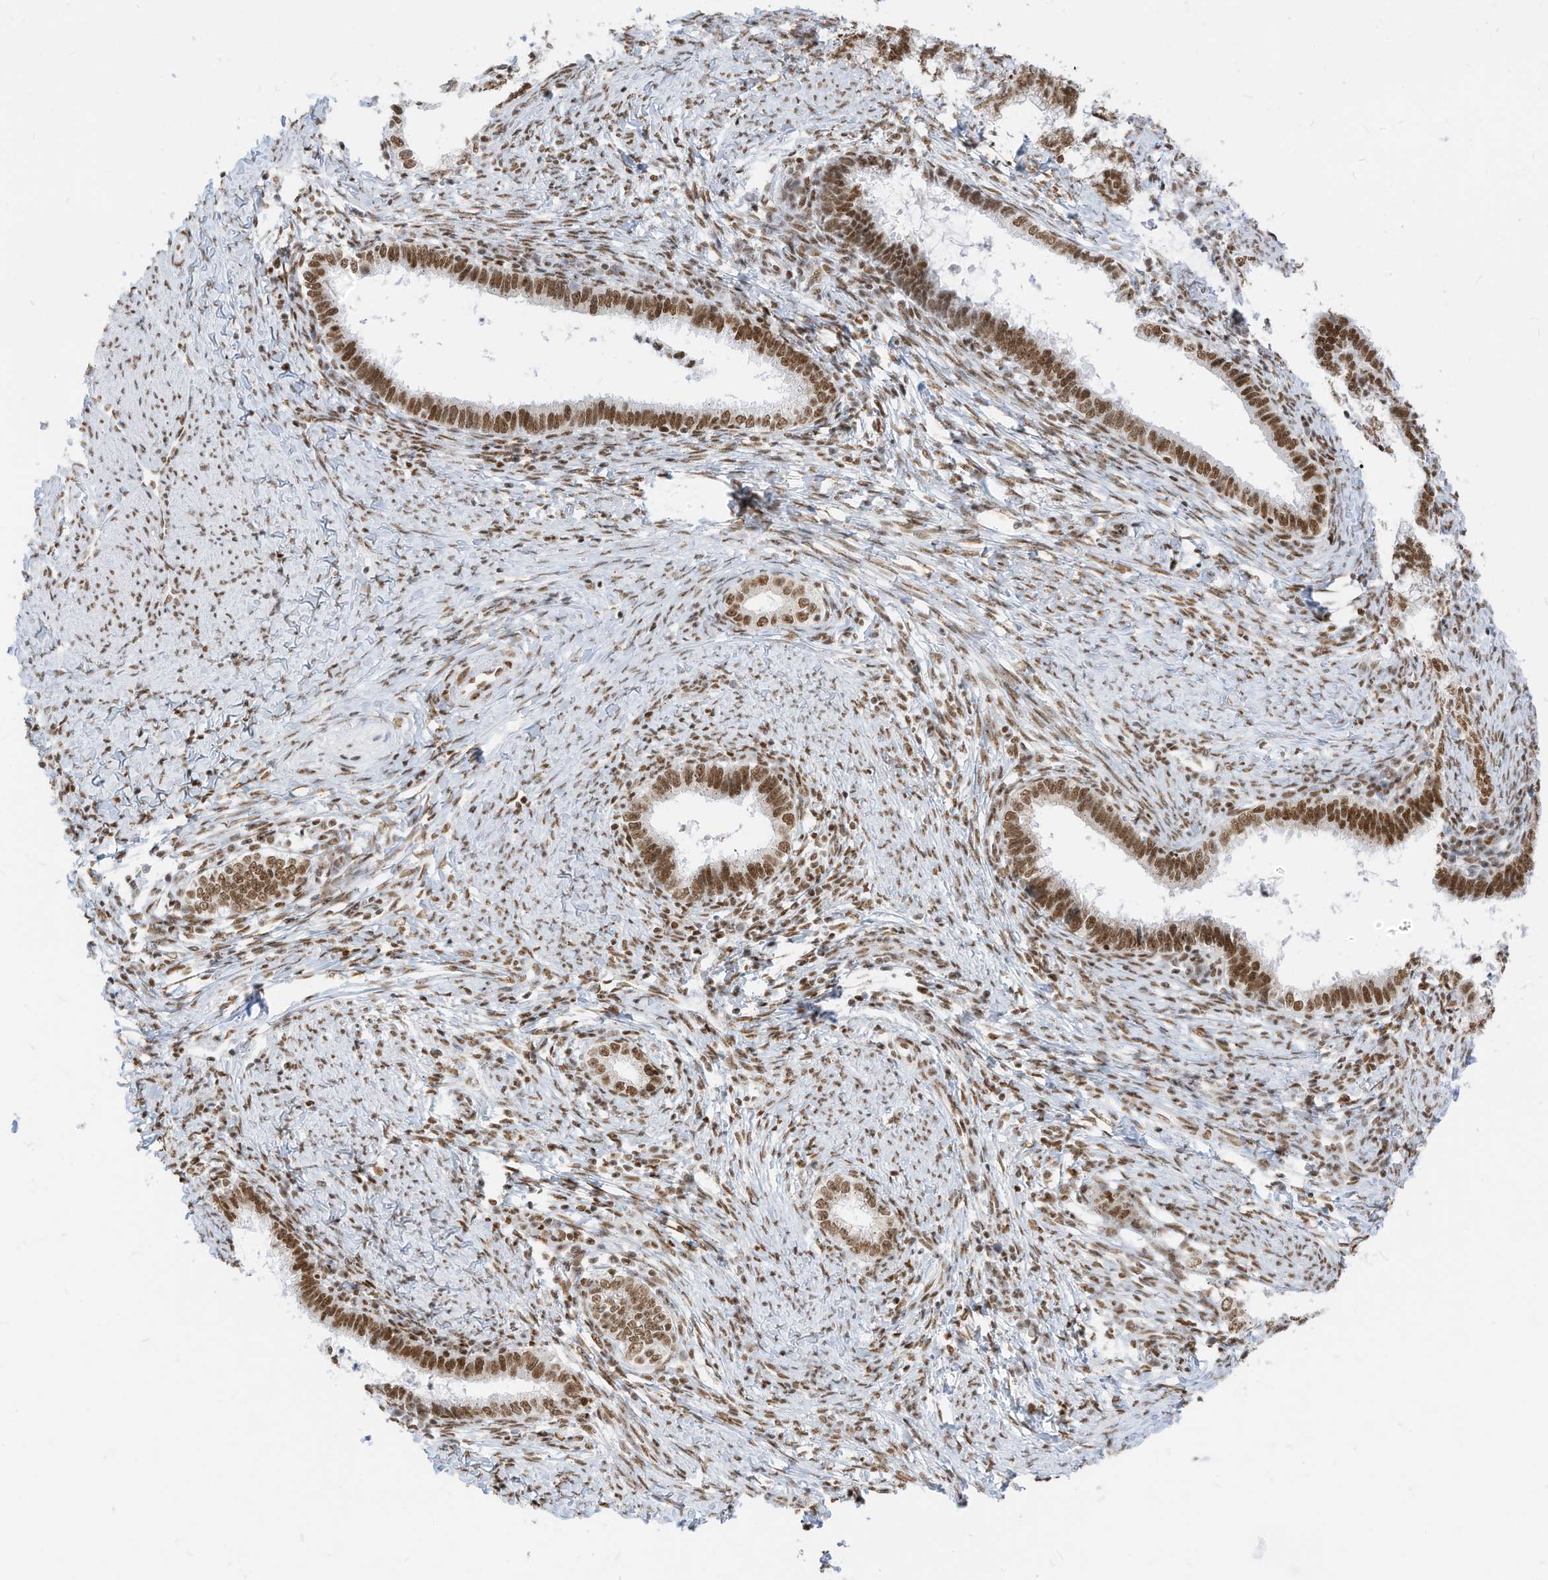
{"staining": {"intensity": "strong", "quantity": ">75%", "location": "nuclear"}, "tissue": "cervical cancer", "cell_type": "Tumor cells", "image_type": "cancer", "snomed": [{"axis": "morphology", "description": "Adenocarcinoma, NOS"}, {"axis": "topography", "description": "Cervix"}], "caption": "There is high levels of strong nuclear expression in tumor cells of cervical adenocarcinoma, as demonstrated by immunohistochemical staining (brown color).", "gene": "SMARCA2", "patient": {"sex": "female", "age": 36}}